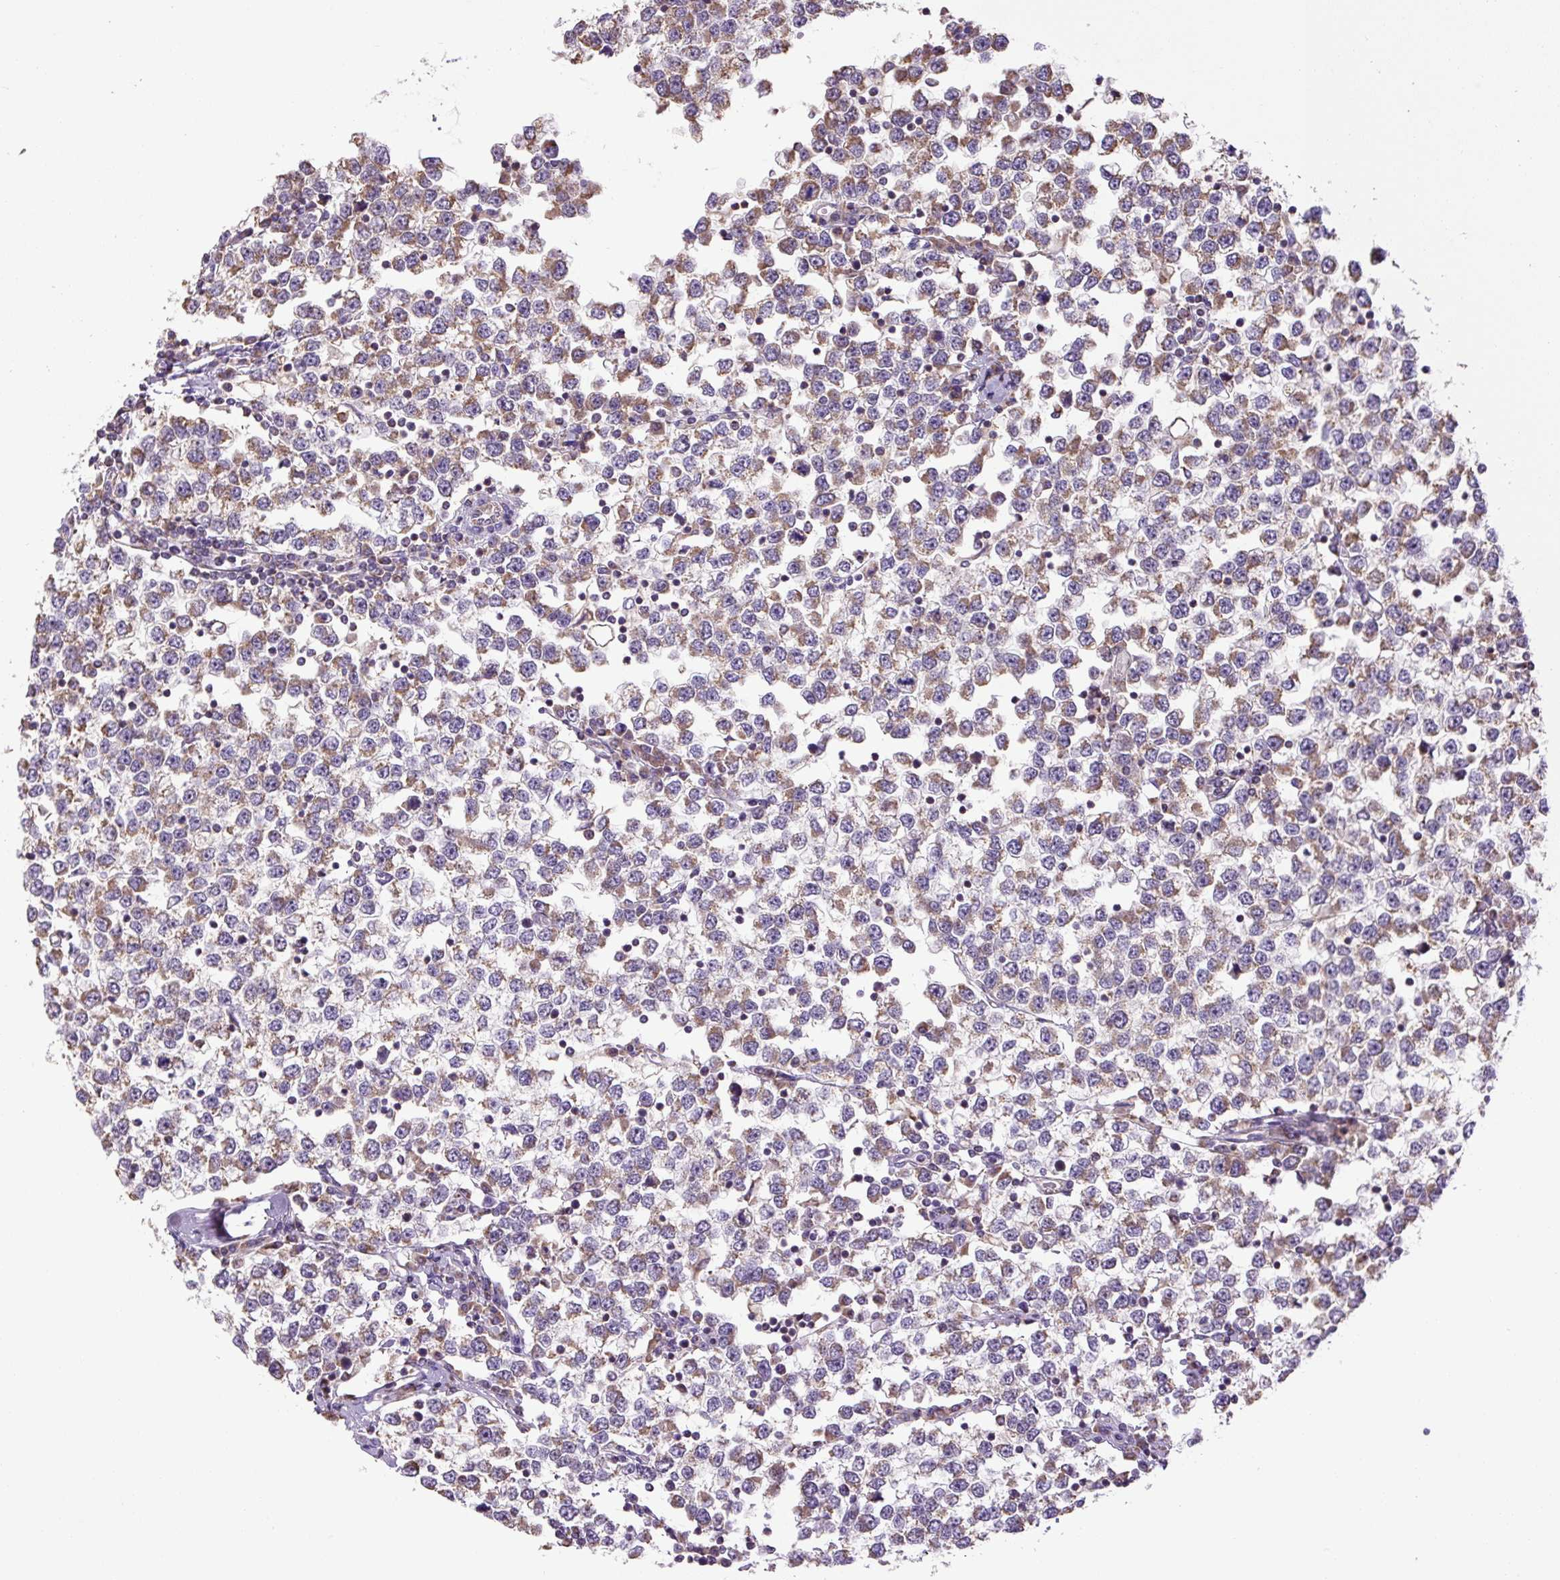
{"staining": {"intensity": "moderate", "quantity": ">75%", "location": "cytoplasmic/membranous"}, "tissue": "testis cancer", "cell_type": "Tumor cells", "image_type": "cancer", "snomed": [{"axis": "morphology", "description": "Seminoma, NOS"}, {"axis": "topography", "description": "Testis"}], "caption": "DAB immunohistochemical staining of testis seminoma shows moderate cytoplasmic/membranous protein expression in about >75% of tumor cells. The protein is shown in brown color, while the nuclei are stained blue.", "gene": "MFSD9", "patient": {"sex": "male", "age": 65}}